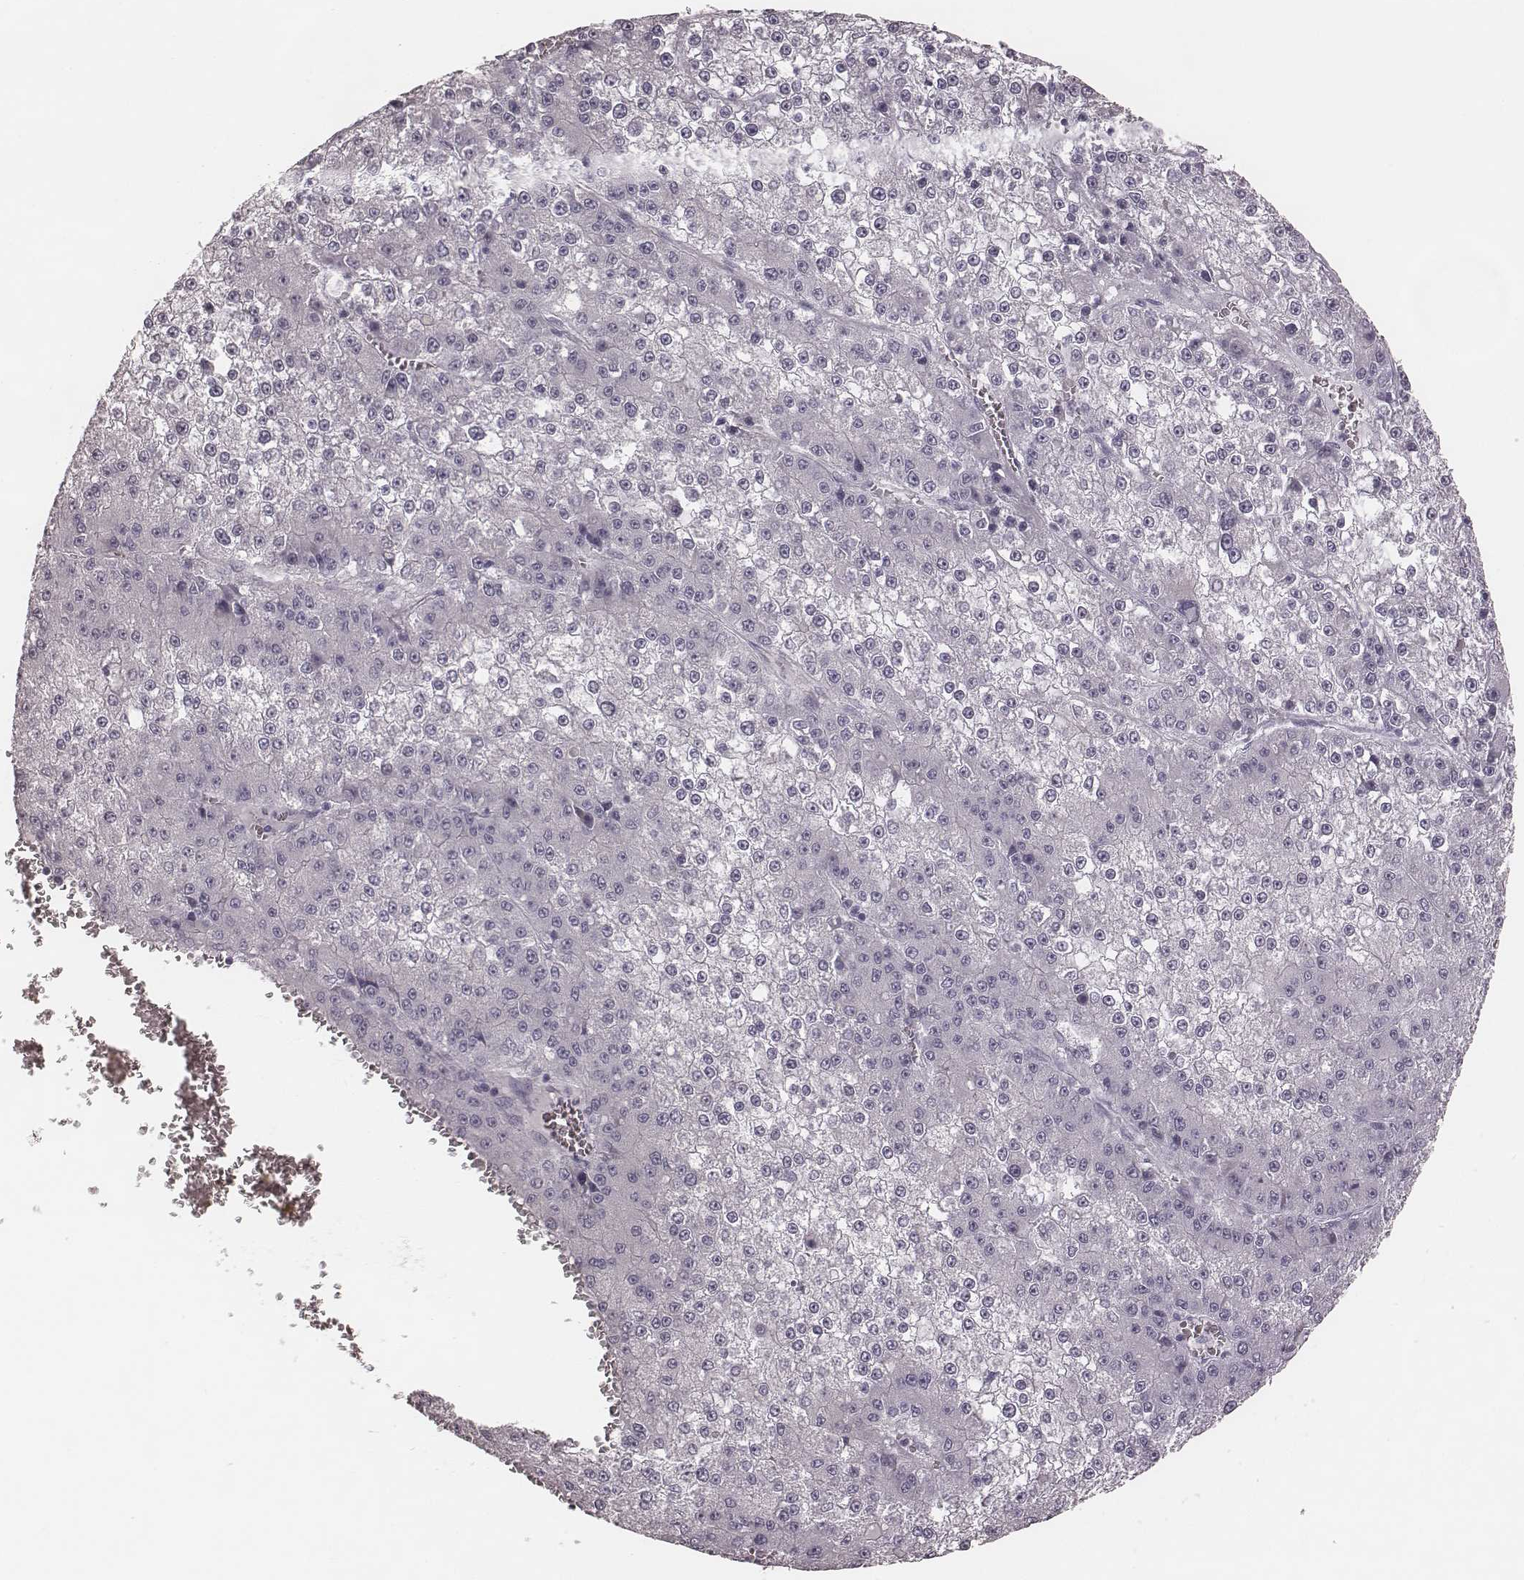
{"staining": {"intensity": "negative", "quantity": "none", "location": "none"}, "tissue": "liver cancer", "cell_type": "Tumor cells", "image_type": "cancer", "snomed": [{"axis": "morphology", "description": "Carcinoma, Hepatocellular, NOS"}, {"axis": "topography", "description": "Liver"}], "caption": "Immunohistochemical staining of liver cancer (hepatocellular carcinoma) reveals no significant positivity in tumor cells.", "gene": "SPA17", "patient": {"sex": "female", "age": 73}}